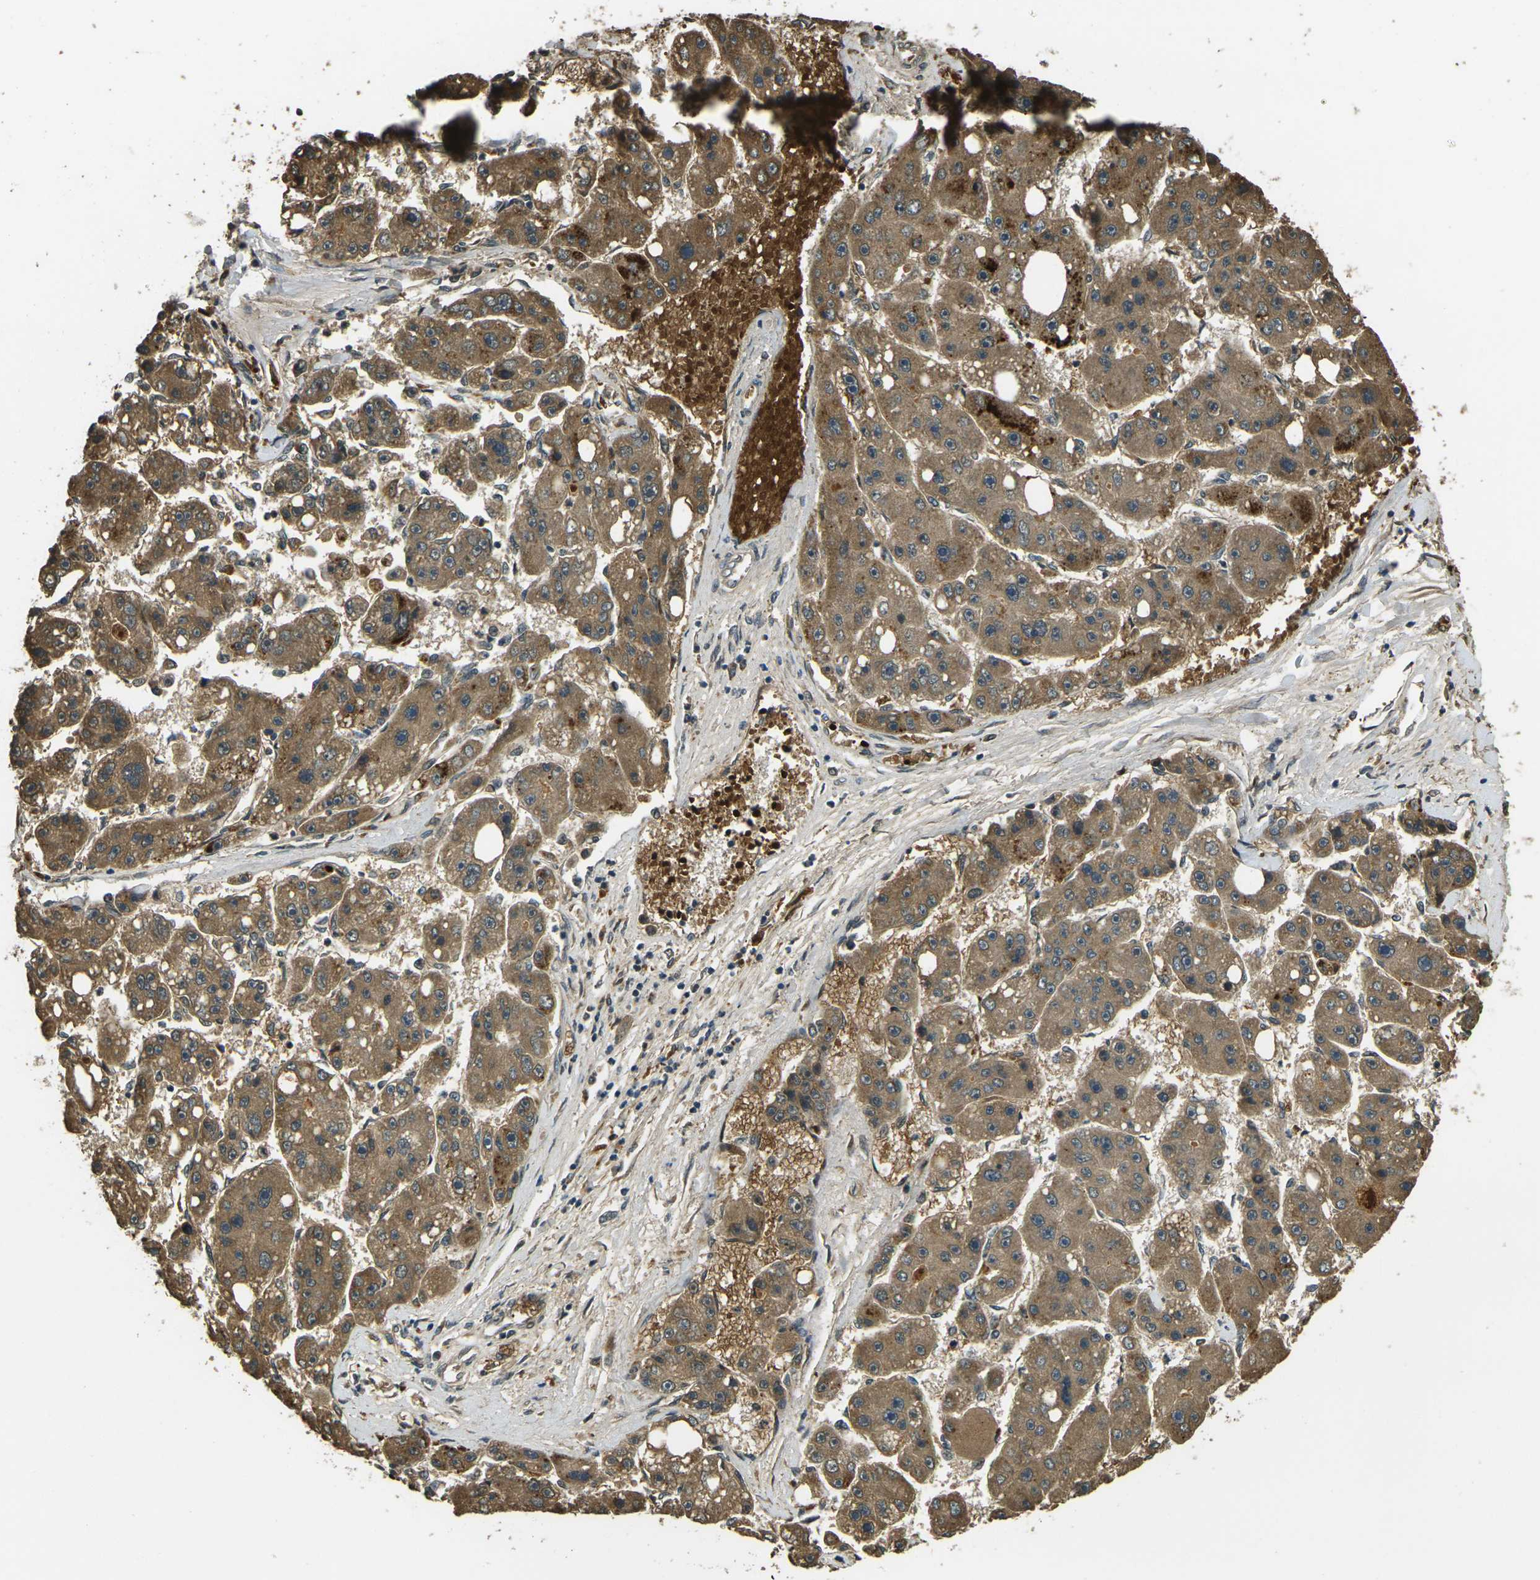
{"staining": {"intensity": "moderate", "quantity": ">75%", "location": "cytoplasmic/membranous"}, "tissue": "liver cancer", "cell_type": "Tumor cells", "image_type": "cancer", "snomed": [{"axis": "morphology", "description": "Carcinoma, Hepatocellular, NOS"}, {"axis": "topography", "description": "Liver"}], "caption": "Liver cancer tissue displays moderate cytoplasmic/membranous expression in about >75% of tumor cells", "gene": "TOR1A", "patient": {"sex": "female", "age": 61}}